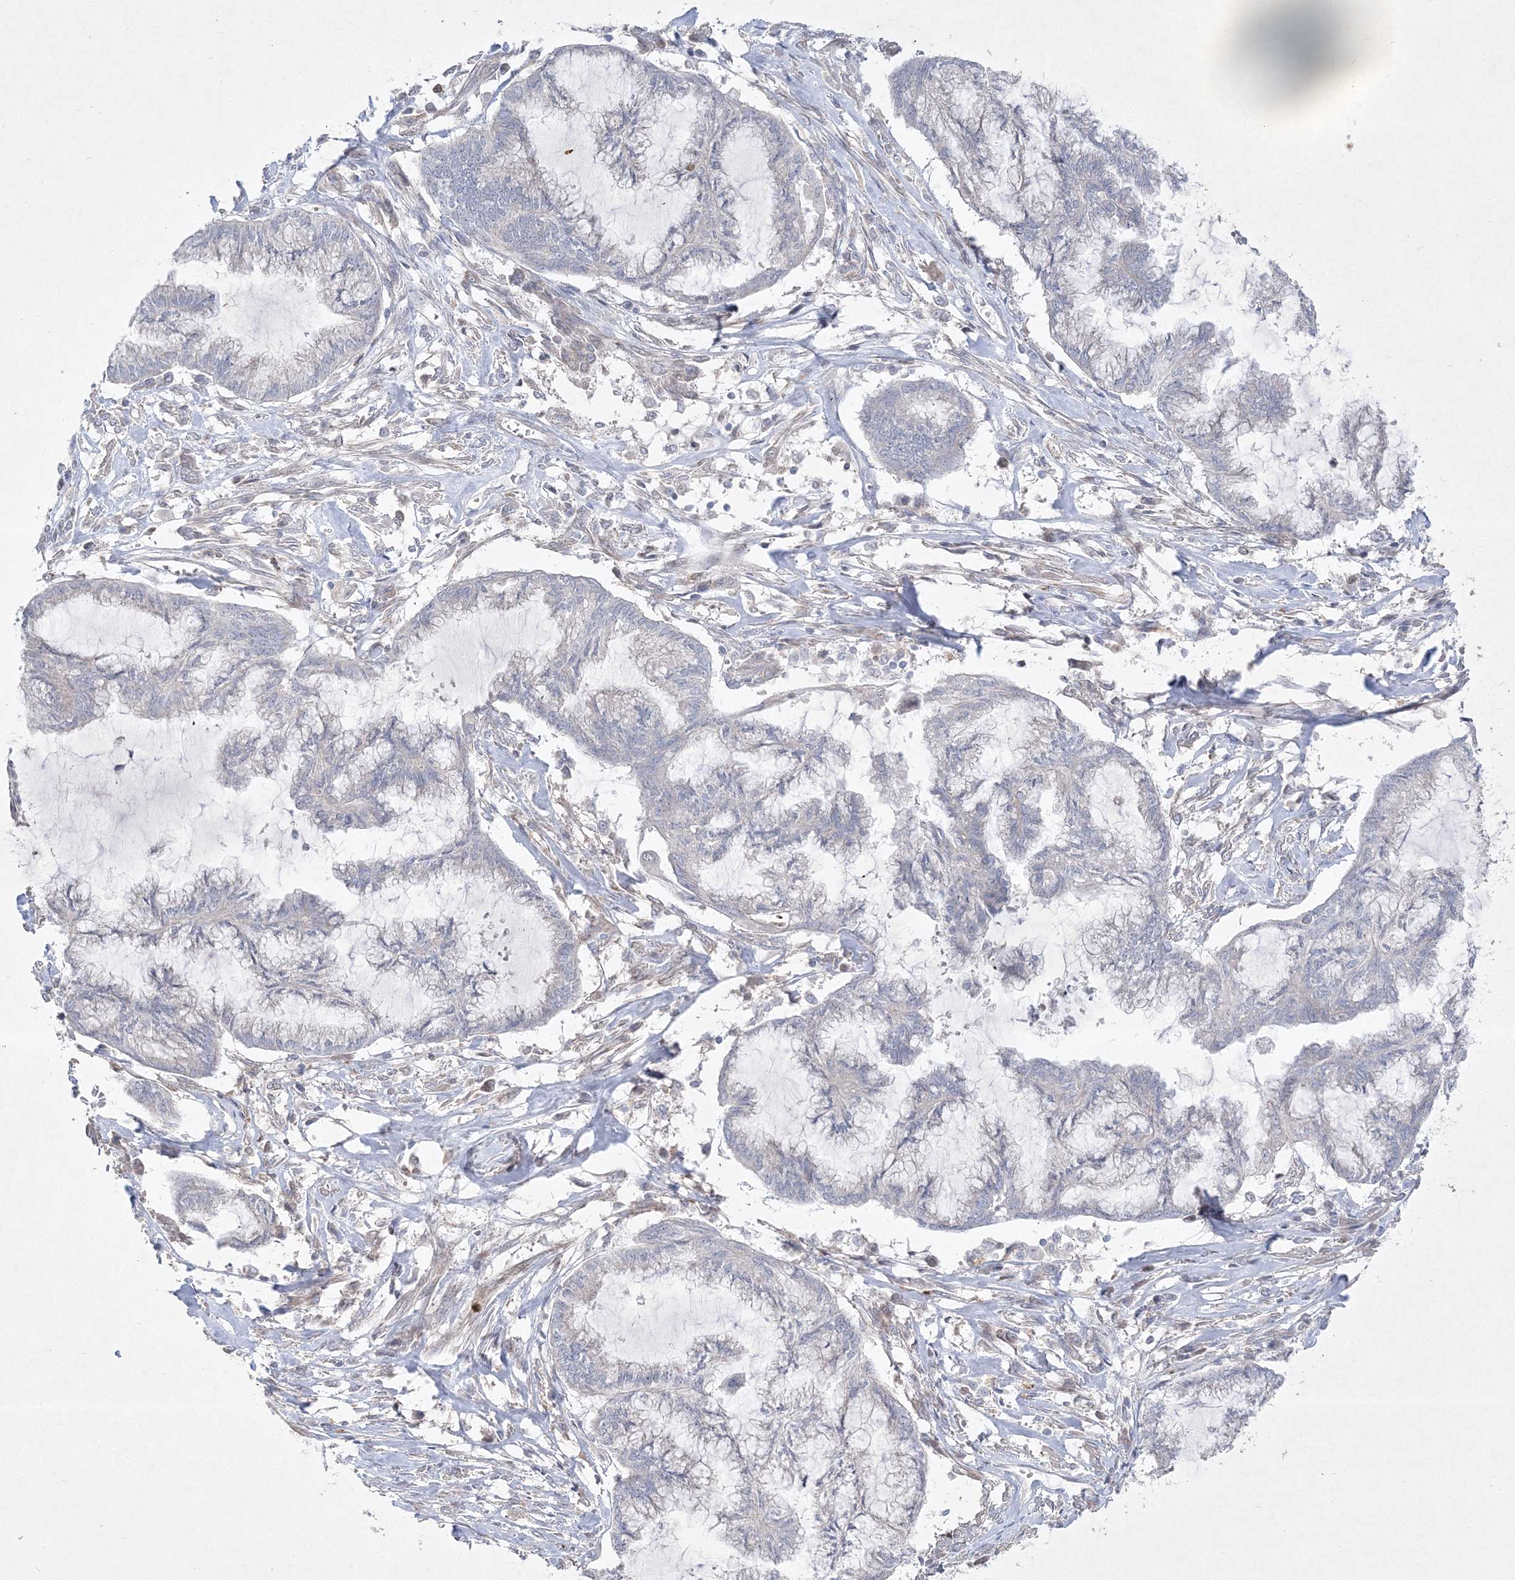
{"staining": {"intensity": "negative", "quantity": "none", "location": "none"}, "tissue": "endometrial cancer", "cell_type": "Tumor cells", "image_type": "cancer", "snomed": [{"axis": "morphology", "description": "Adenocarcinoma, NOS"}, {"axis": "topography", "description": "Endometrium"}], "caption": "Photomicrograph shows no significant protein positivity in tumor cells of endometrial cancer (adenocarcinoma).", "gene": "CLNK", "patient": {"sex": "female", "age": 86}}